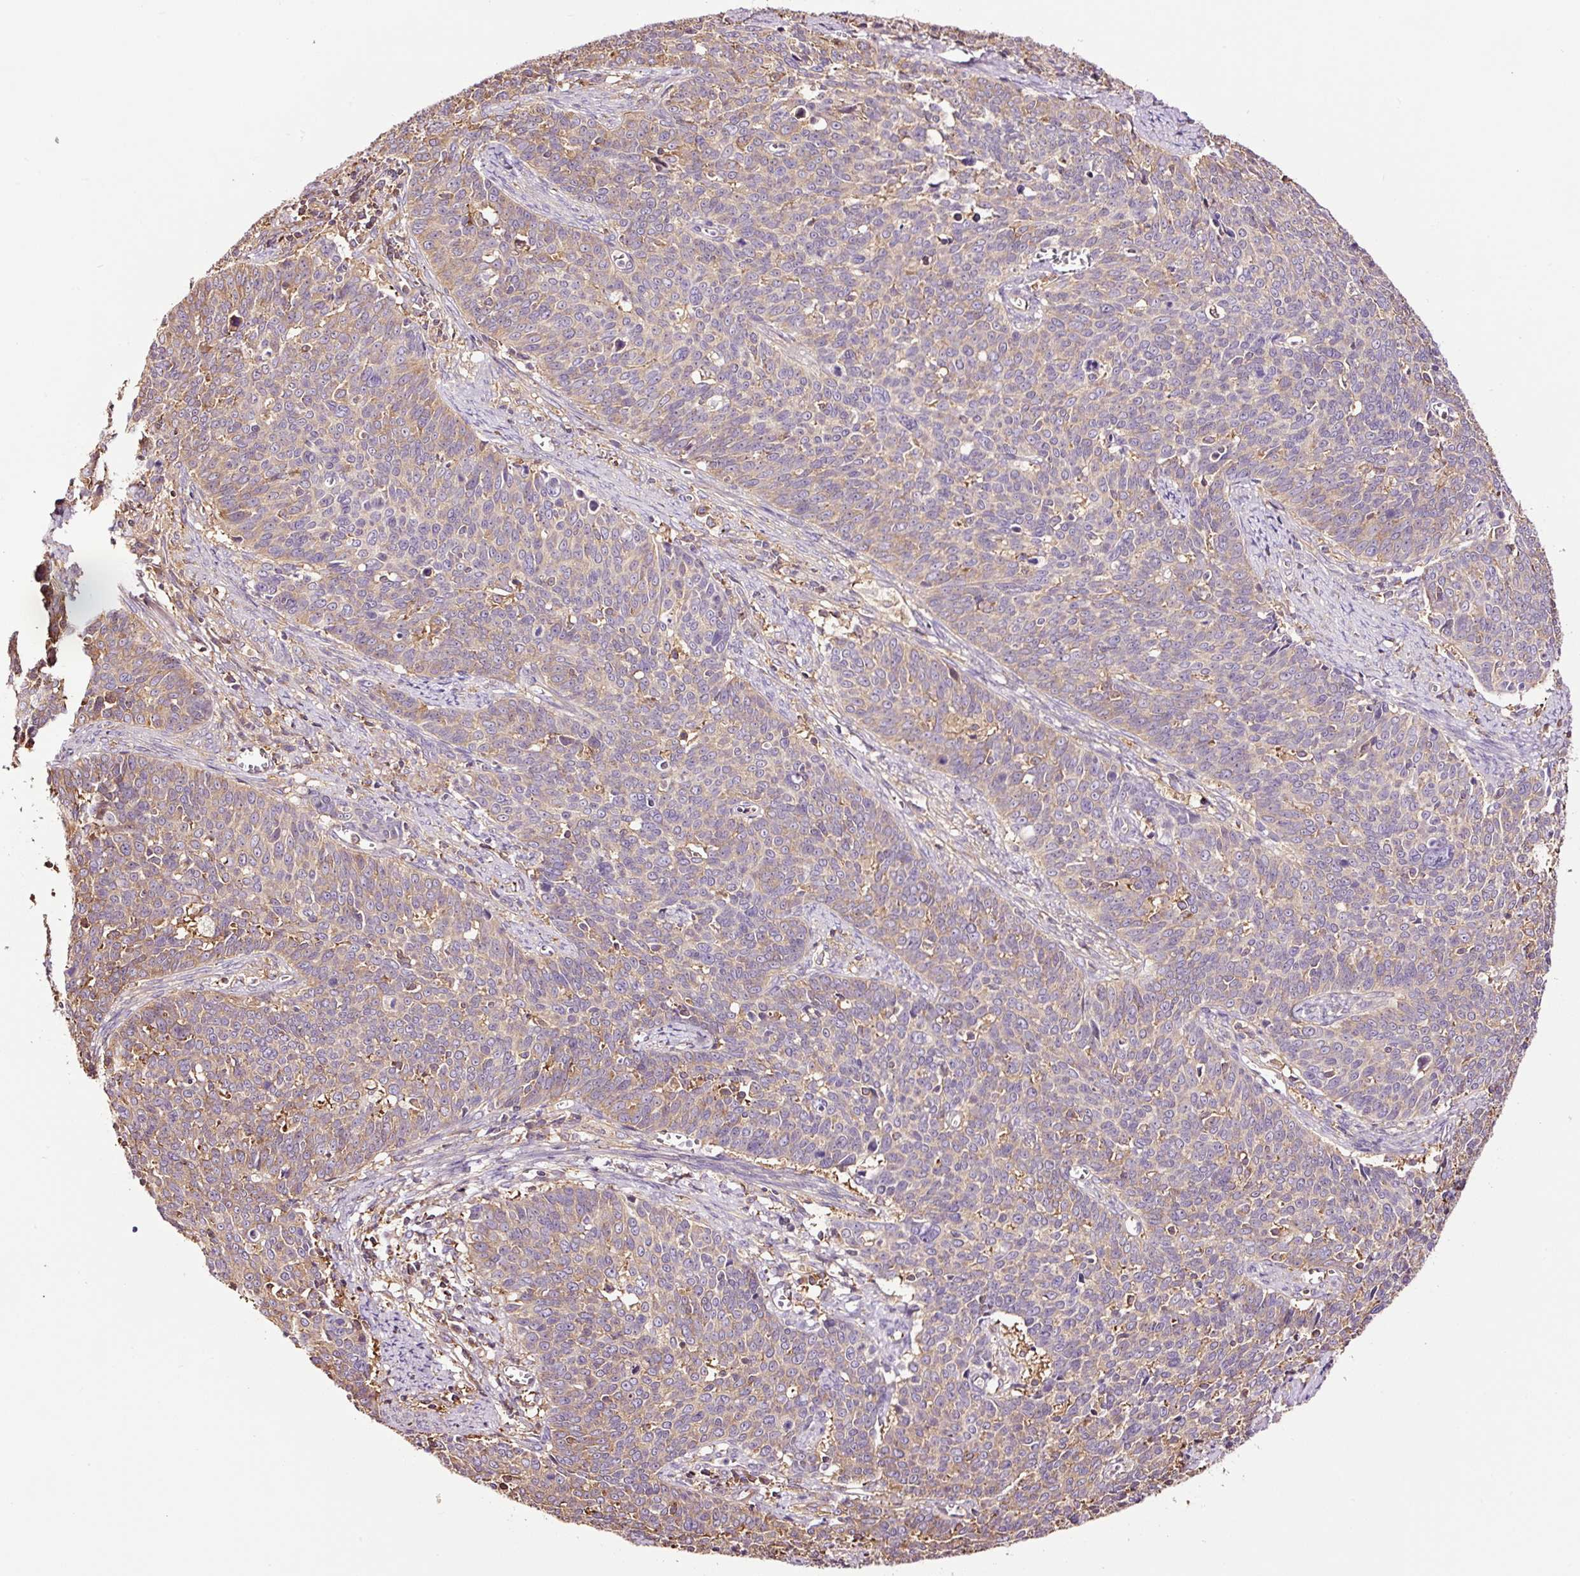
{"staining": {"intensity": "moderate", "quantity": "<25%", "location": "cytoplasmic/membranous"}, "tissue": "cervical cancer", "cell_type": "Tumor cells", "image_type": "cancer", "snomed": [{"axis": "morphology", "description": "Squamous cell carcinoma, NOS"}, {"axis": "topography", "description": "Cervix"}], "caption": "Cervical squamous cell carcinoma was stained to show a protein in brown. There is low levels of moderate cytoplasmic/membranous staining in about <25% of tumor cells.", "gene": "METAP1", "patient": {"sex": "female", "age": 39}}